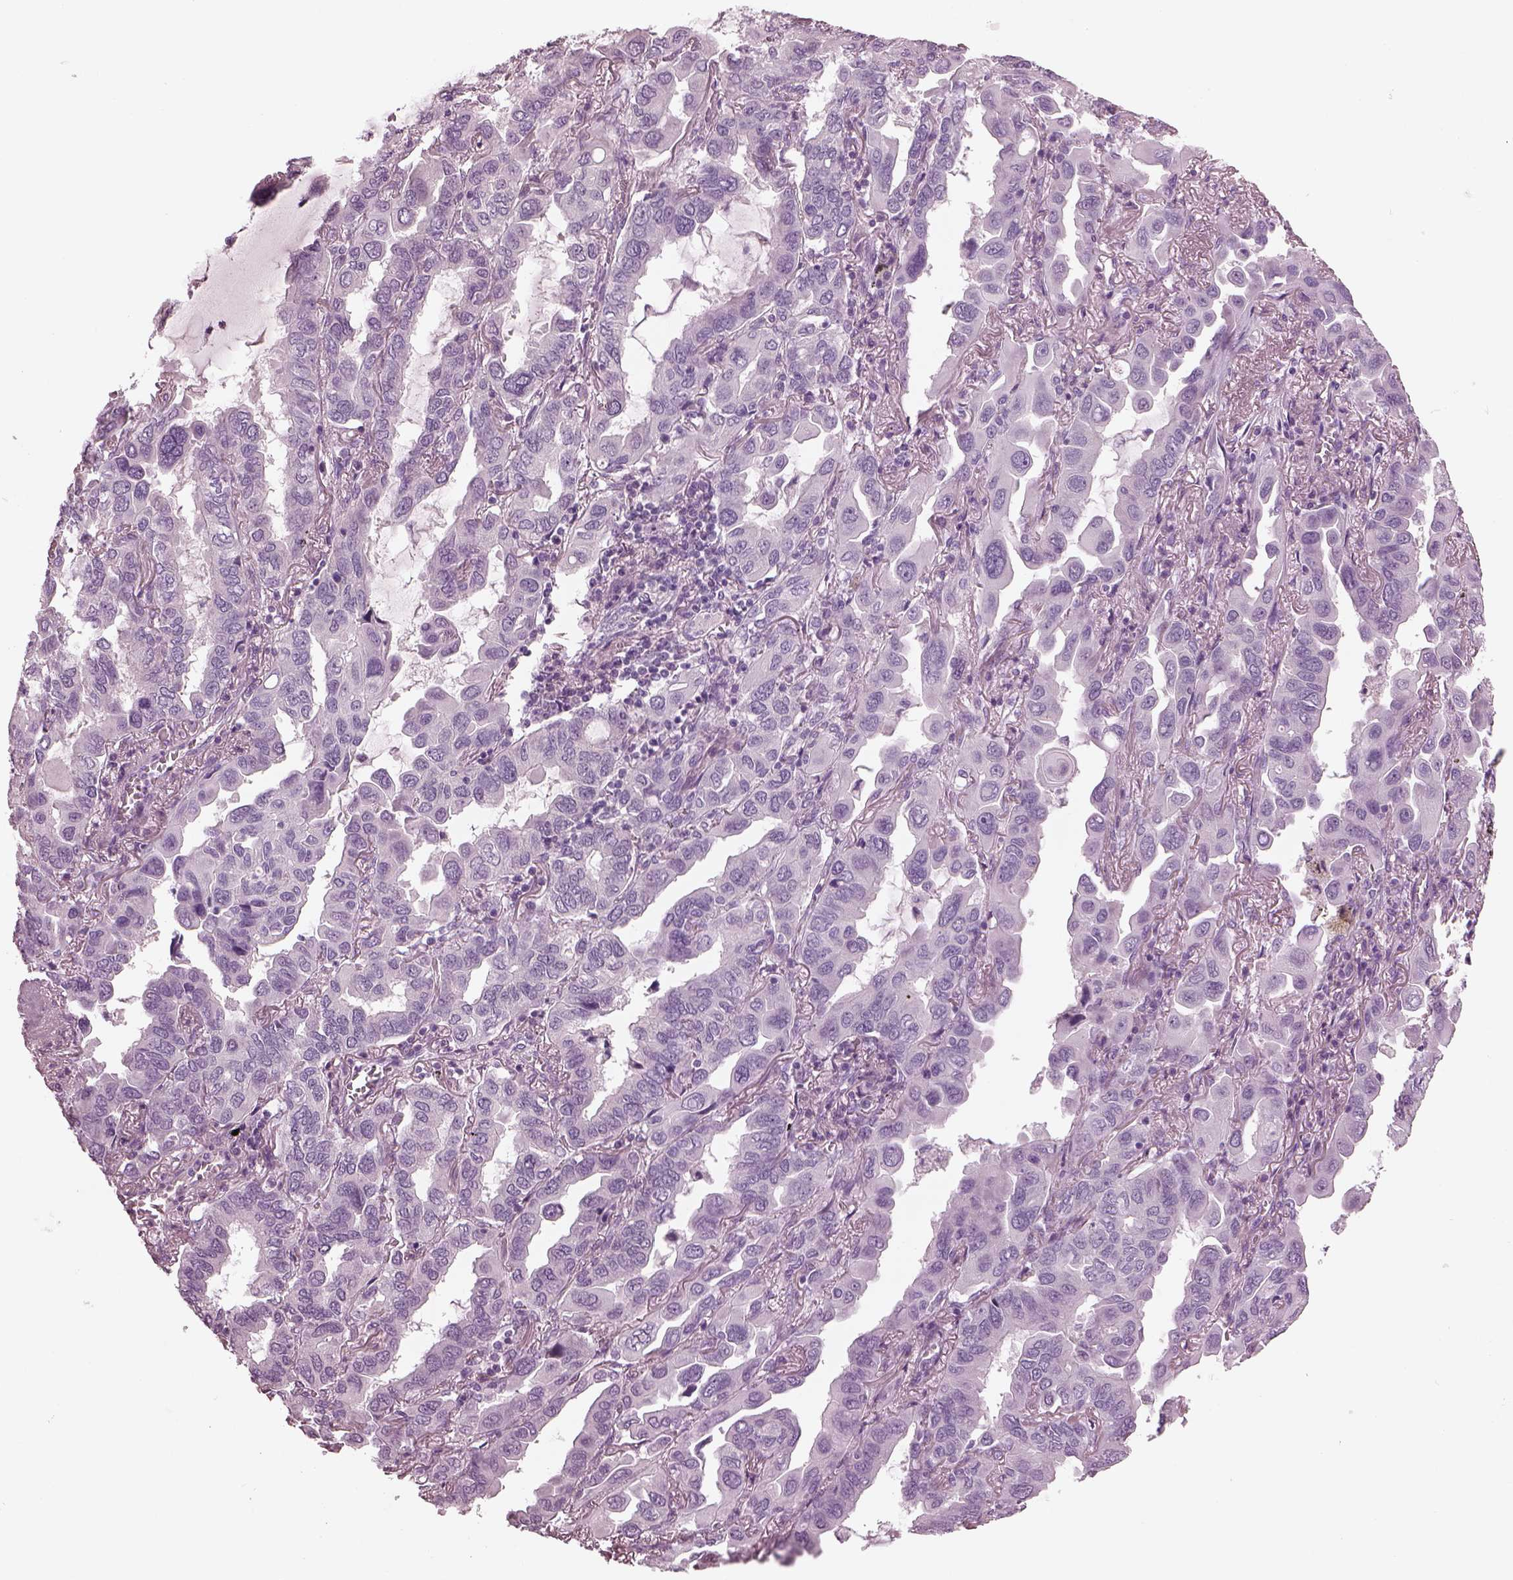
{"staining": {"intensity": "negative", "quantity": "none", "location": "none"}, "tissue": "lung cancer", "cell_type": "Tumor cells", "image_type": "cancer", "snomed": [{"axis": "morphology", "description": "Adenocarcinoma, NOS"}, {"axis": "topography", "description": "Lung"}], "caption": "Image shows no protein staining in tumor cells of adenocarcinoma (lung) tissue.", "gene": "PACRG", "patient": {"sex": "male", "age": 64}}